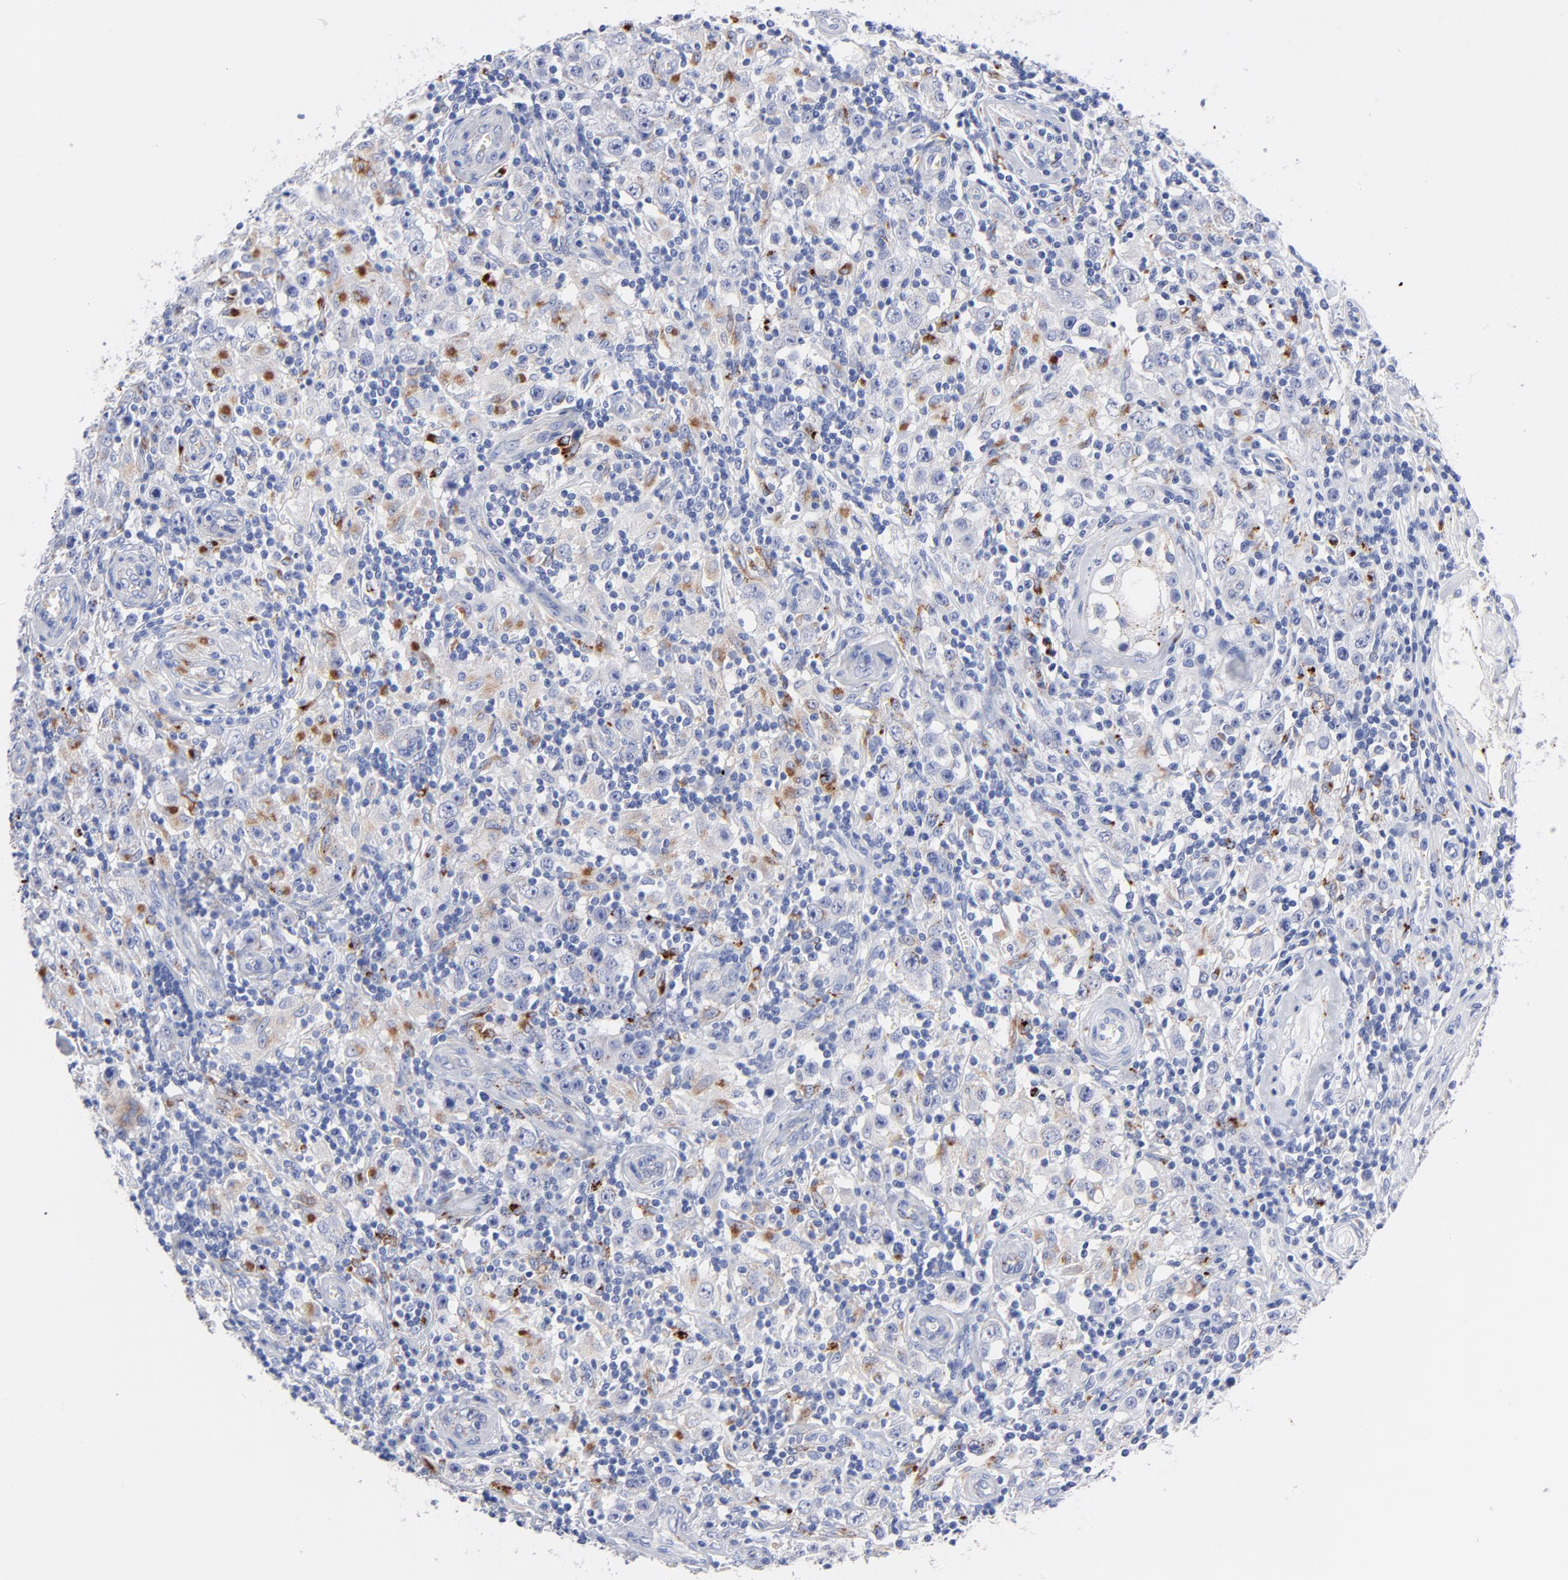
{"staining": {"intensity": "moderate", "quantity": "<25%", "location": "cytoplasmic/membranous"}, "tissue": "testis cancer", "cell_type": "Tumor cells", "image_type": "cancer", "snomed": [{"axis": "morphology", "description": "Seminoma, NOS"}, {"axis": "topography", "description": "Testis"}], "caption": "DAB (3,3'-diaminobenzidine) immunohistochemical staining of testis cancer shows moderate cytoplasmic/membranous protein expression in about <25% of tumor cells. (DAB IHC, brown staining for protein, blue staining for nuclei).", "gene": "CPVL", "patient": {"sex": "male", "age": 32}}